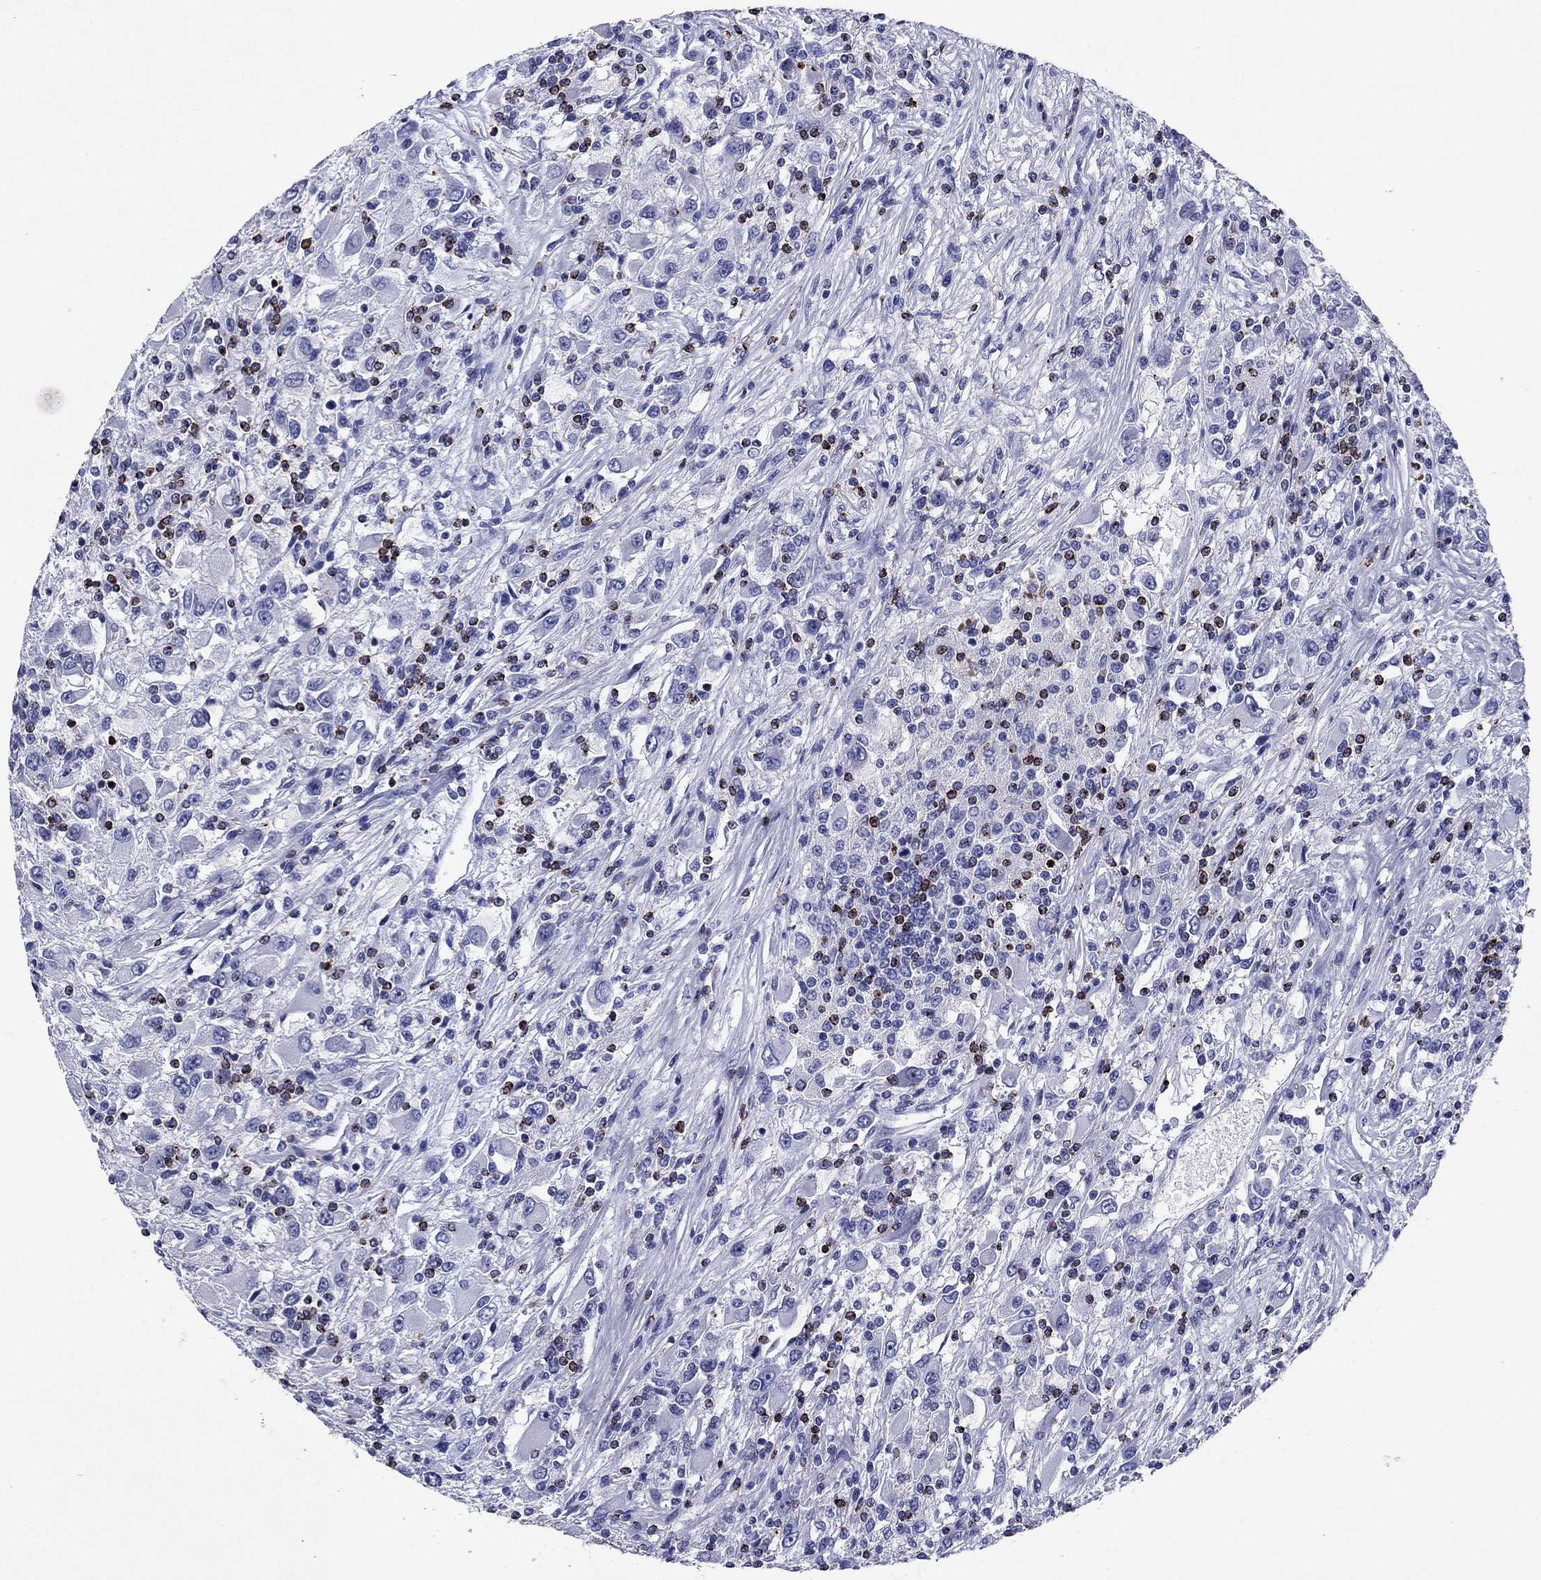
{"staining": {"intensity": "negative", "quantity": "none", "location": "none"}, "tissue": "renal cancer", "cell_type": "Tumor cells", "image_type": "cancer", "snomed": [{"axis": "morphology", "description": "Adenocarcinoma, NOS"}, {"axis": "topography", "description": "Kidney"}], "caption": "Immunohistochemistry (IHC) micrograph of neoplastic tissue: human renal cancer stained with DAB exhibits no significant protein positivity in tumor cells.", "gene": "GZMK", "patient": {"sex": "female", "age": 67}}